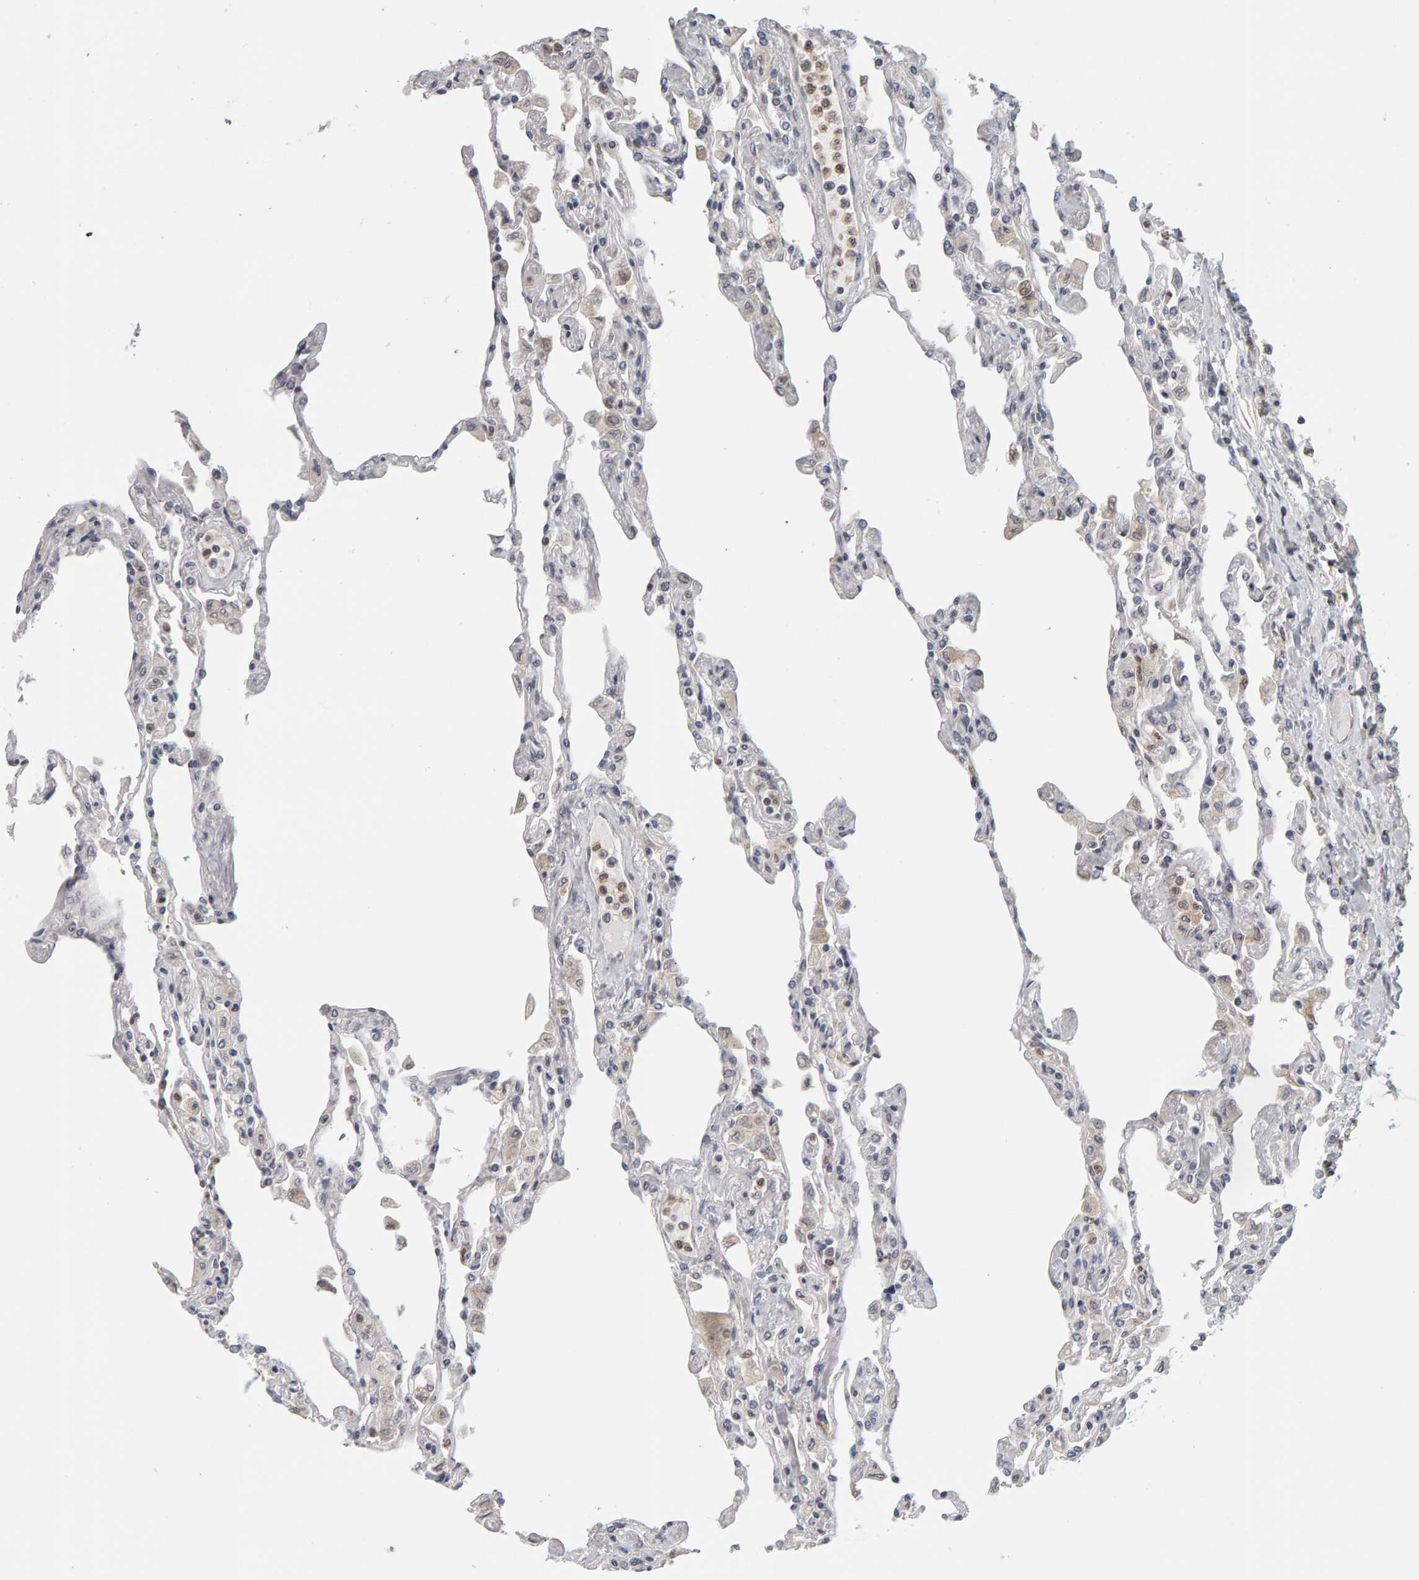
{"staining": {"intensity": "weak", "quantity": "<25%", "location": "cytoplasmic/membranous"}, "tissue": "lung", "cell_type": "Alveolar cells", "image_type": "normal", "snomed": [{"axis": "morphology", "description": "Normal tissue, NOS"}, {"axis": "topography", "description": "Bronchus"}, {"axis": "topography", "description": "Lung"}], "caption": "Immunohistochemistry (IHC) of unremarkable lung shows no positivity in alveolar cells. (Brightfield microscopy of DAB (3,3'-diaminobenzidine) IHC at high magnification).", "gene": "MSRA", "patient": {"sex": "female", "age": 49}}